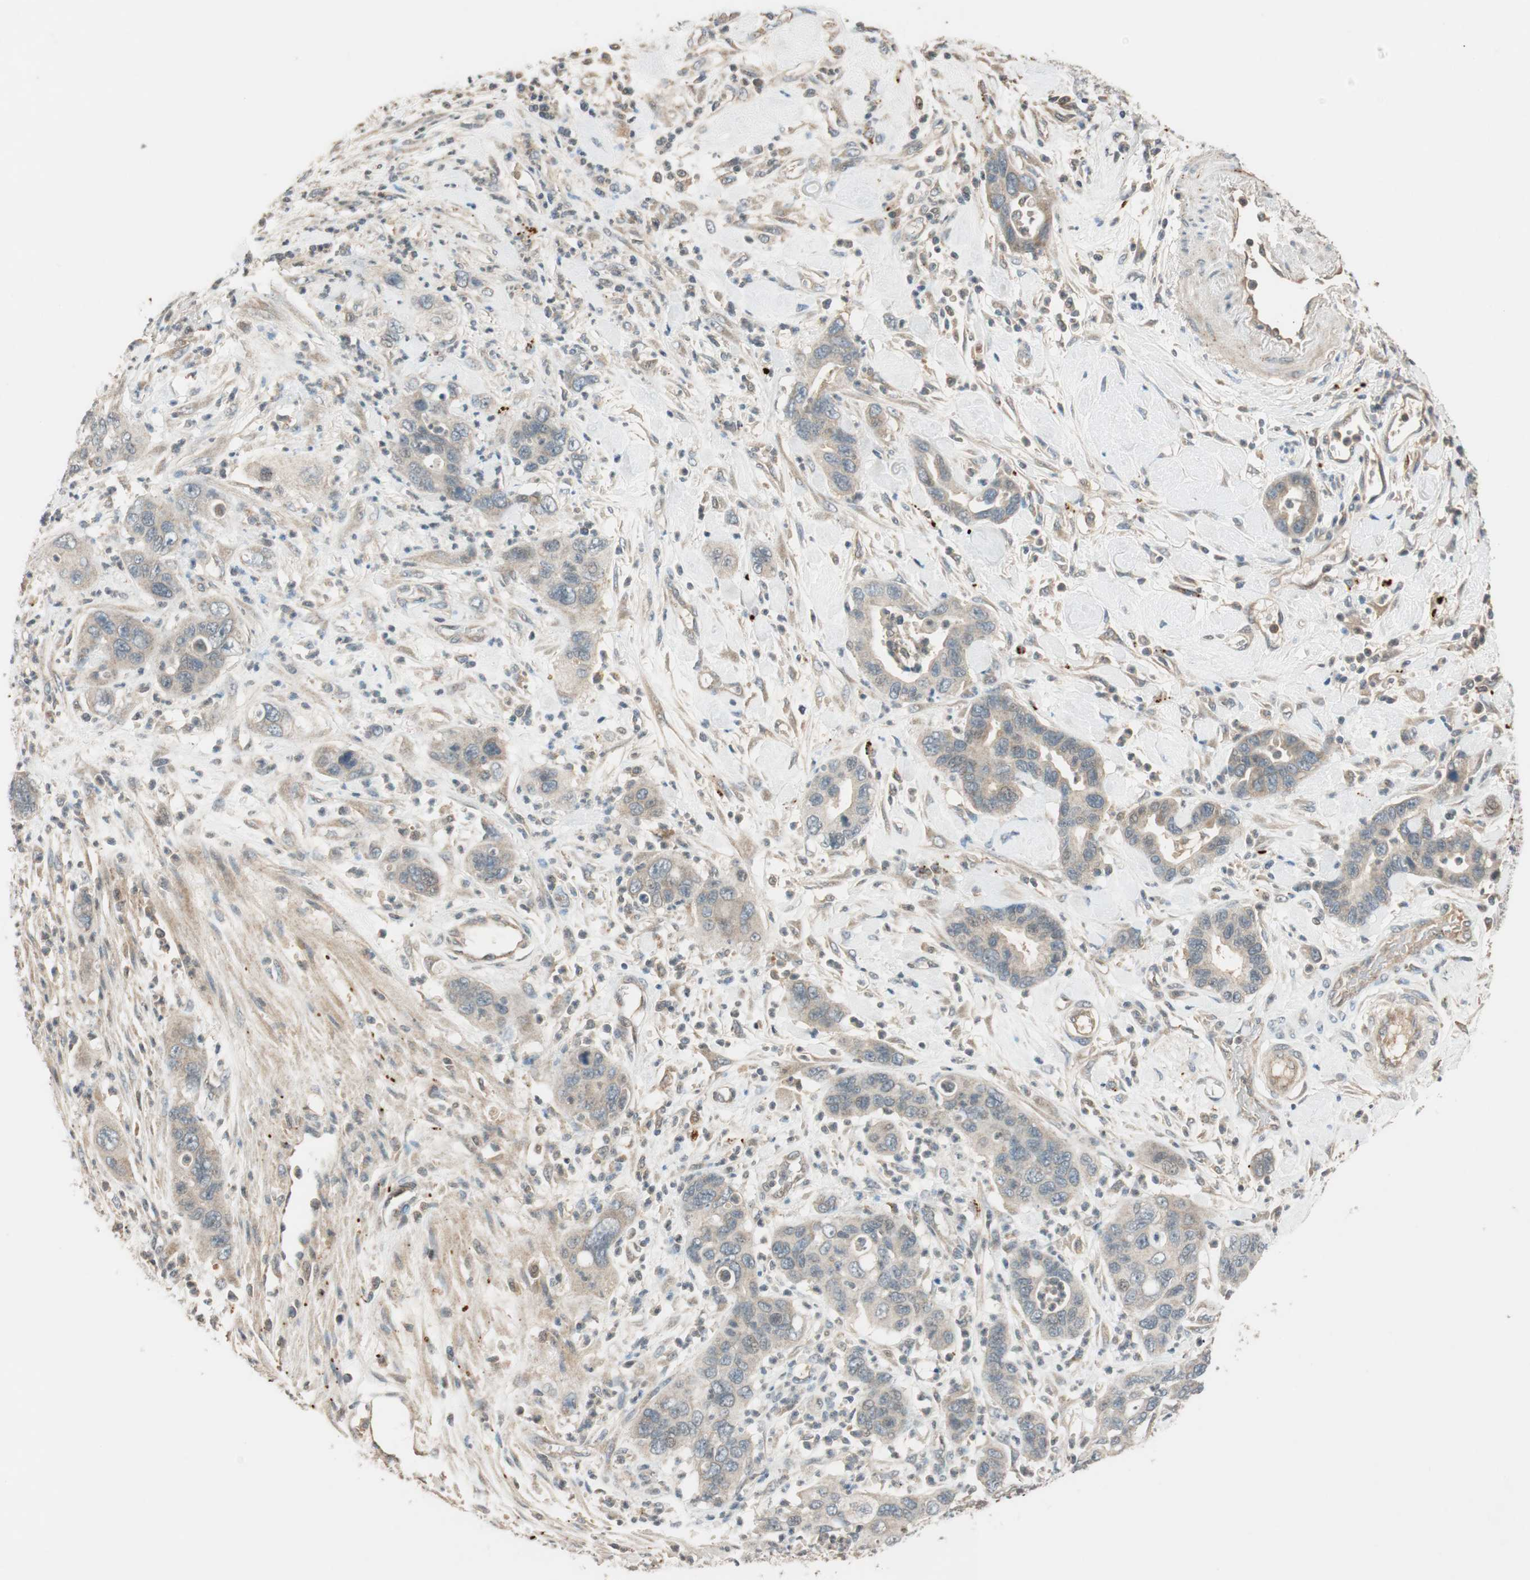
{"staining": {"intensity": "weak", "quantity": ">75%", "location": "cytoplasmic/membranous"}, "tissue": "pancreatic cancer", "cell_type": "Tumor cells", "image_type": "cancer", "snomed": [{"axis": "morphology", "description": "Adenocarcinoma, NOS"}, {"axis": "topography", "description": "Pancreas"}], "caption": "Protein positivity by IHC displays weak cytoplasmic/membranous staining in approximately >75% of tumor cells in pancreatic adenocarcinoma. The staining is performed using DAB brown chromogen to label protein expression. The nuclei are counter-stained blue using hematoxylin.", "gene": "GLB1", "patient": {"sex": "female", "age": 71}}